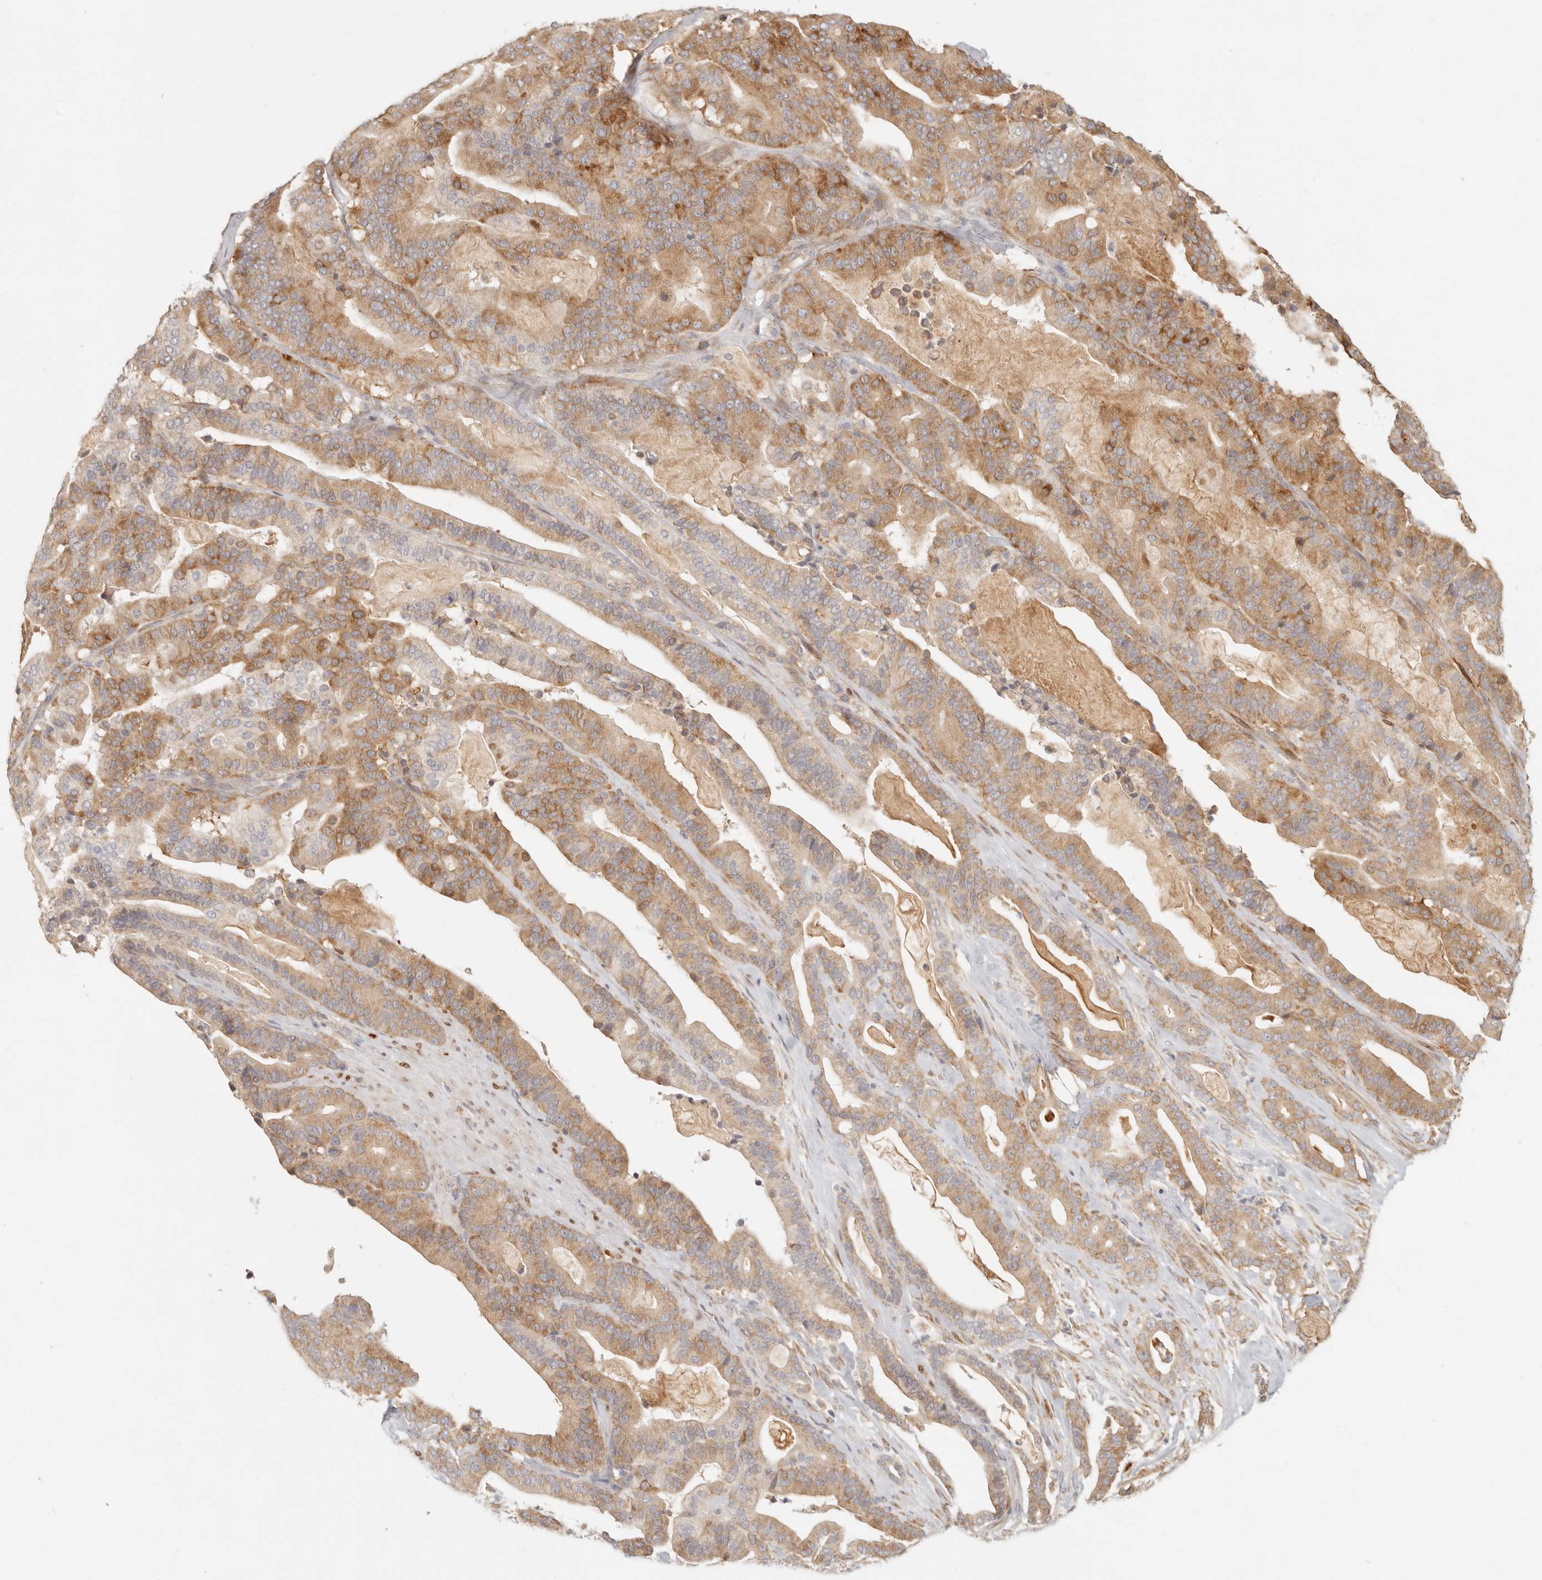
{"staining": {"intensity": "moderate", "quantity": ">75%", "location": "cytoplasmic/membranous"}, "tissue": "pancreatic cancer", "cell_type": "Tumor cells", "image_type": "cancer", "snomed": [{"axis": "morphology", "description": "Adenocarcinoma, NOS"}, {"axis": "topography", "description": "Pancreas"}], "caption": "There is medium levels of moderate cytoplasmic/membranous positivity in tumor cells of pancreatic adenocarcinoma, as demonstrated by immunohistochemical staining (brown color).", "gene": "PABPC4", "patient": {"sex": "male", "age": 63}}